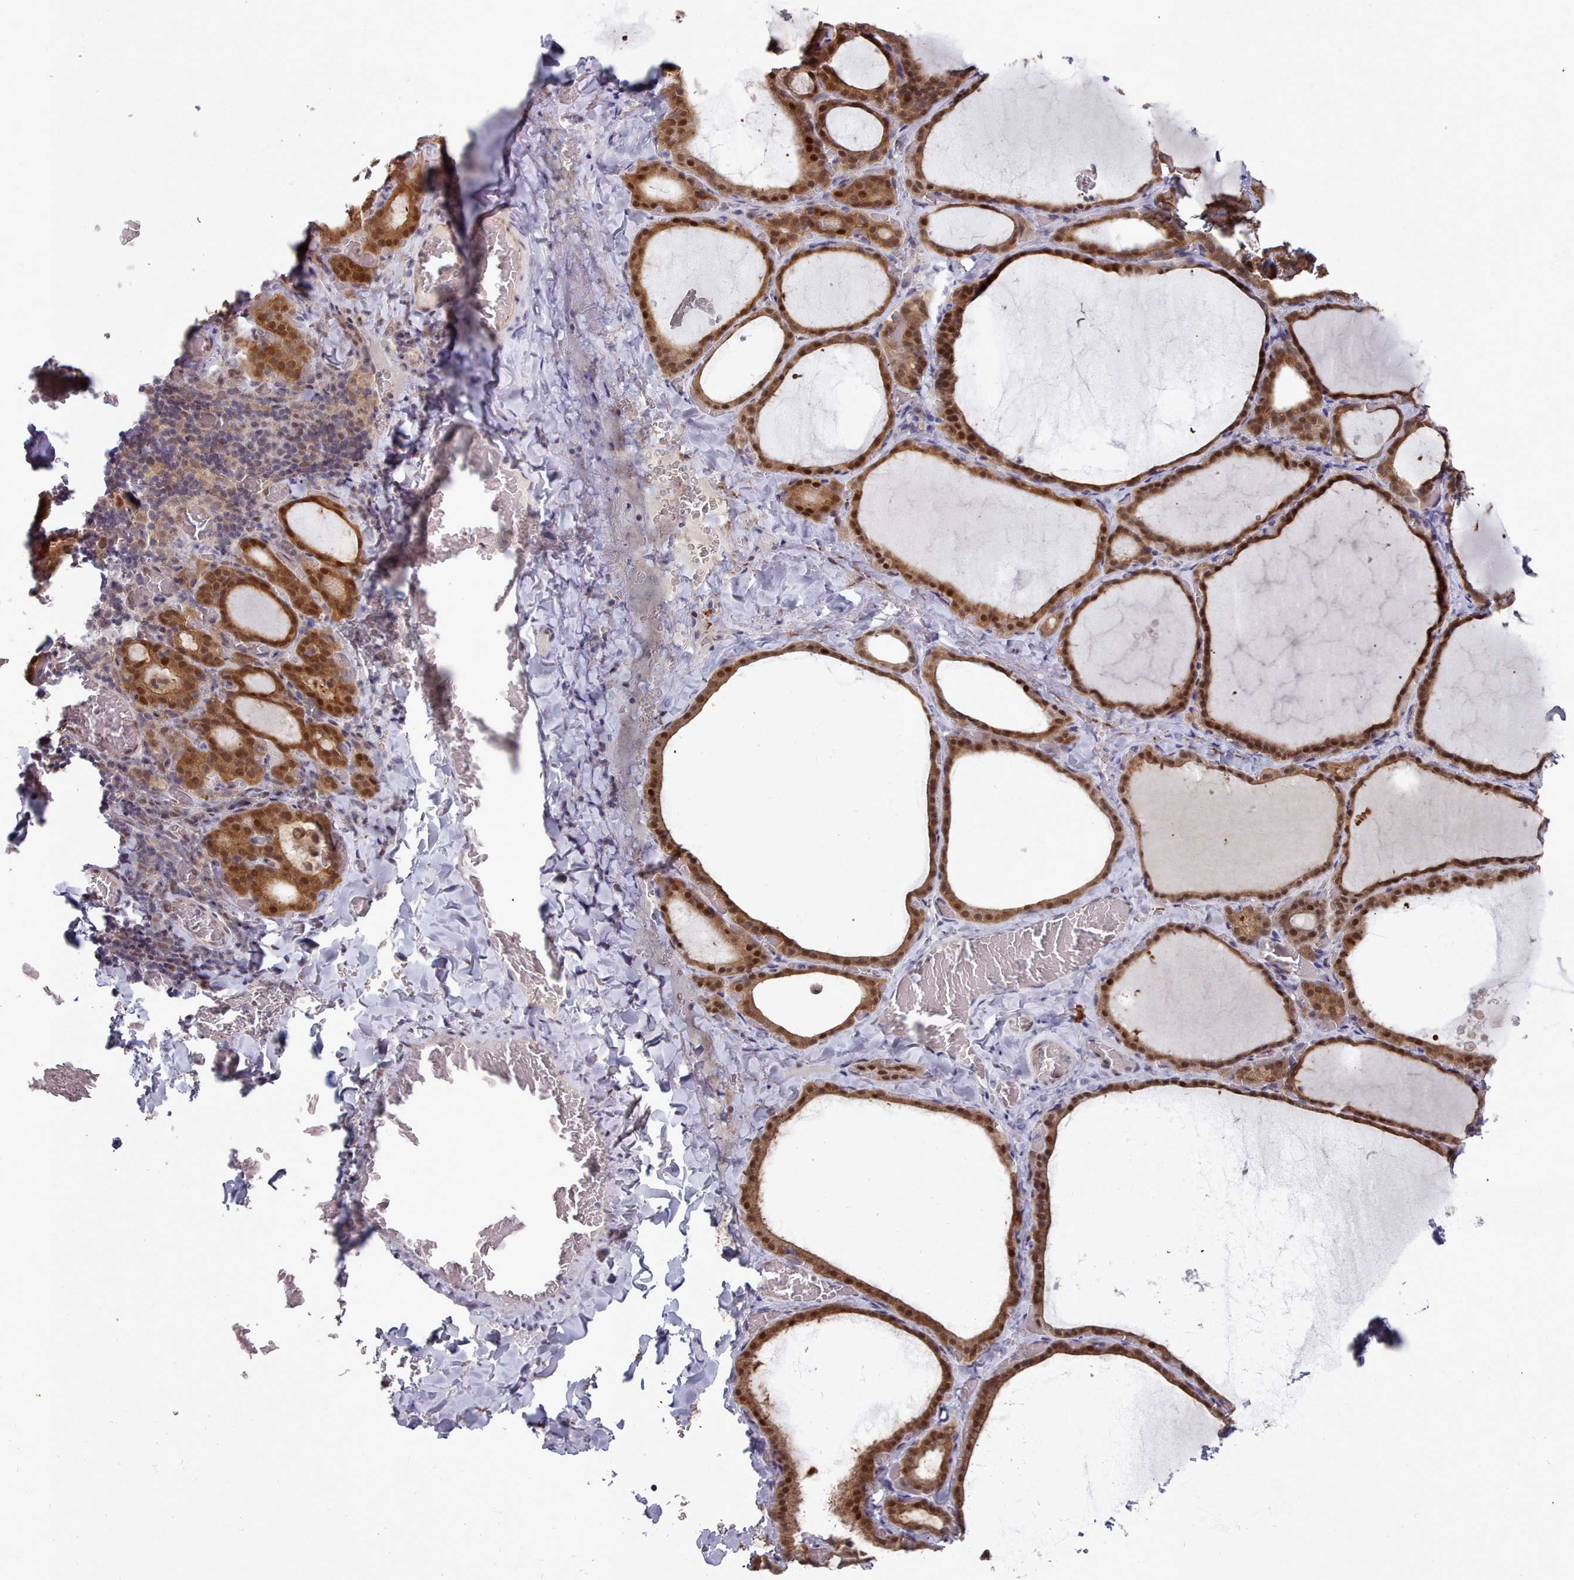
{"staining": {"intensity": "strong", "quantity": ">75%", "location": "cytoplasmic/membranous,nuclear"}, "tissue": "thyroid gland", "cell_type": "Glandular cells", "image_type": "normal", "snomed": [{"axis": "morphology", "description": "Normal tissue, NOS"}, {"axis": "topography", "description": "Thyroid gland"}], "caption": "Immunohistochemical staining of benign thyroid gland exhibits strong cytoplasmic/membranous,nuclear protein staining in about >75% of glandular cells. The staining was performed using DAB (3,3'-diaminobenzidine), with brown indicating positive protein expression. Nuclei are stained blue with hematoxylin.", "gene": "GINS1", "patient": {"sex": "female", "age": 39}}